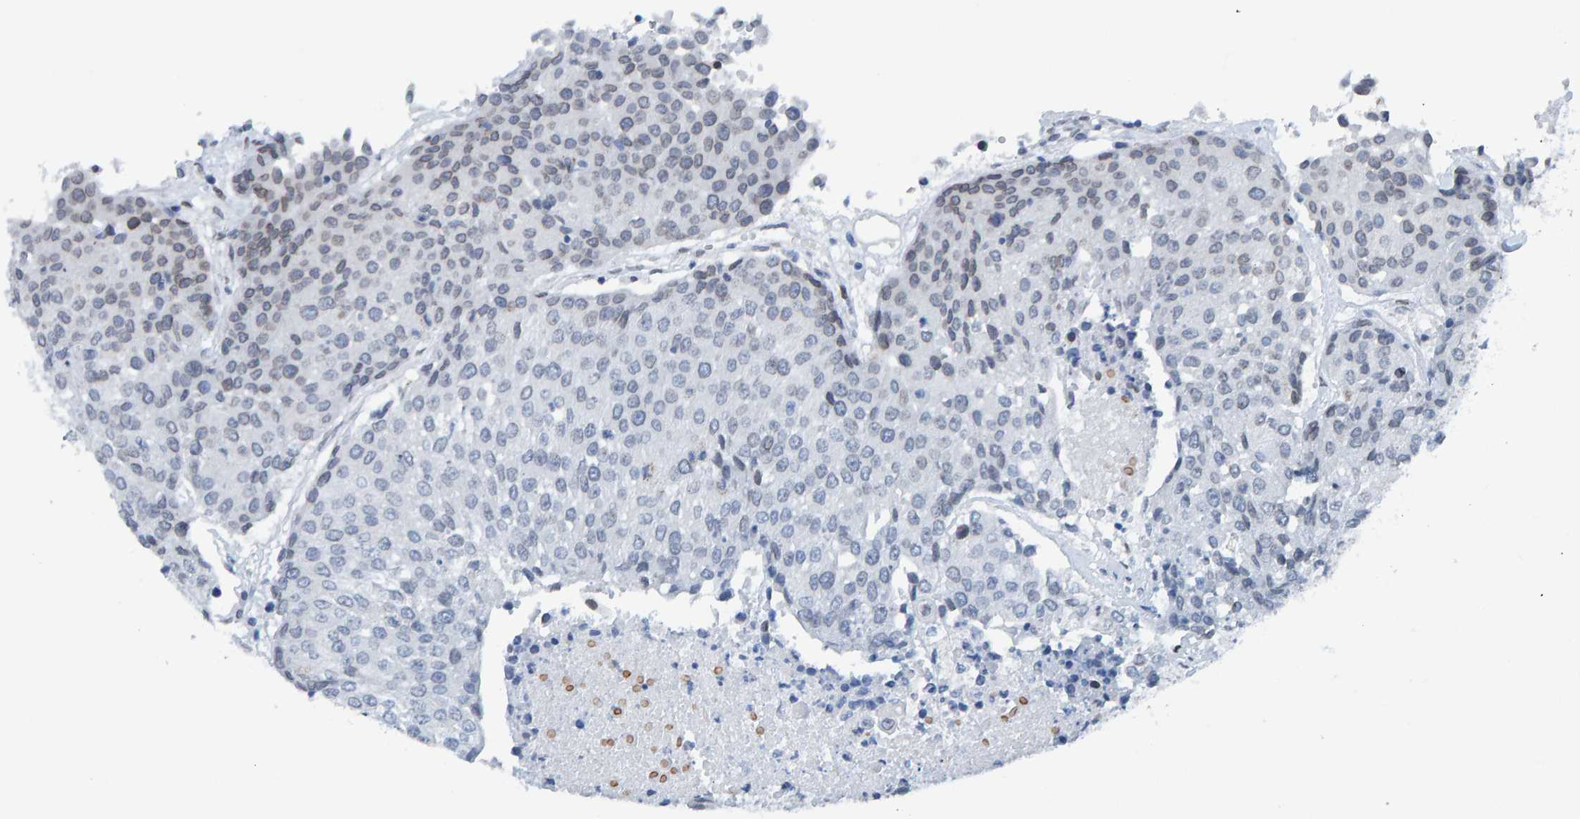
{"staining": {"intensity": "weak", "quantity": "<25%", "location": "cytoplasmic/membranous,nuclear"}, "tissue": "urothelial cancer", "cell_type": "Tumor cells", "image_type": "cancer", "snomed": [{"axis": "morphology", "description": "Urothelial carcinoma, High grade"}, {"axis": "topography", "description": "Urinary bladder"}], "caption": "High magnification brightfield microscopy of urothelial cancer stained with DAB (3,3'-diaminobenzidine) (brown) and counterstained with hematoxylin (blue): tumor cells show no significant positivity.", "gene": "LMNB2", "patient": {"sex": "female", "age": 85}}